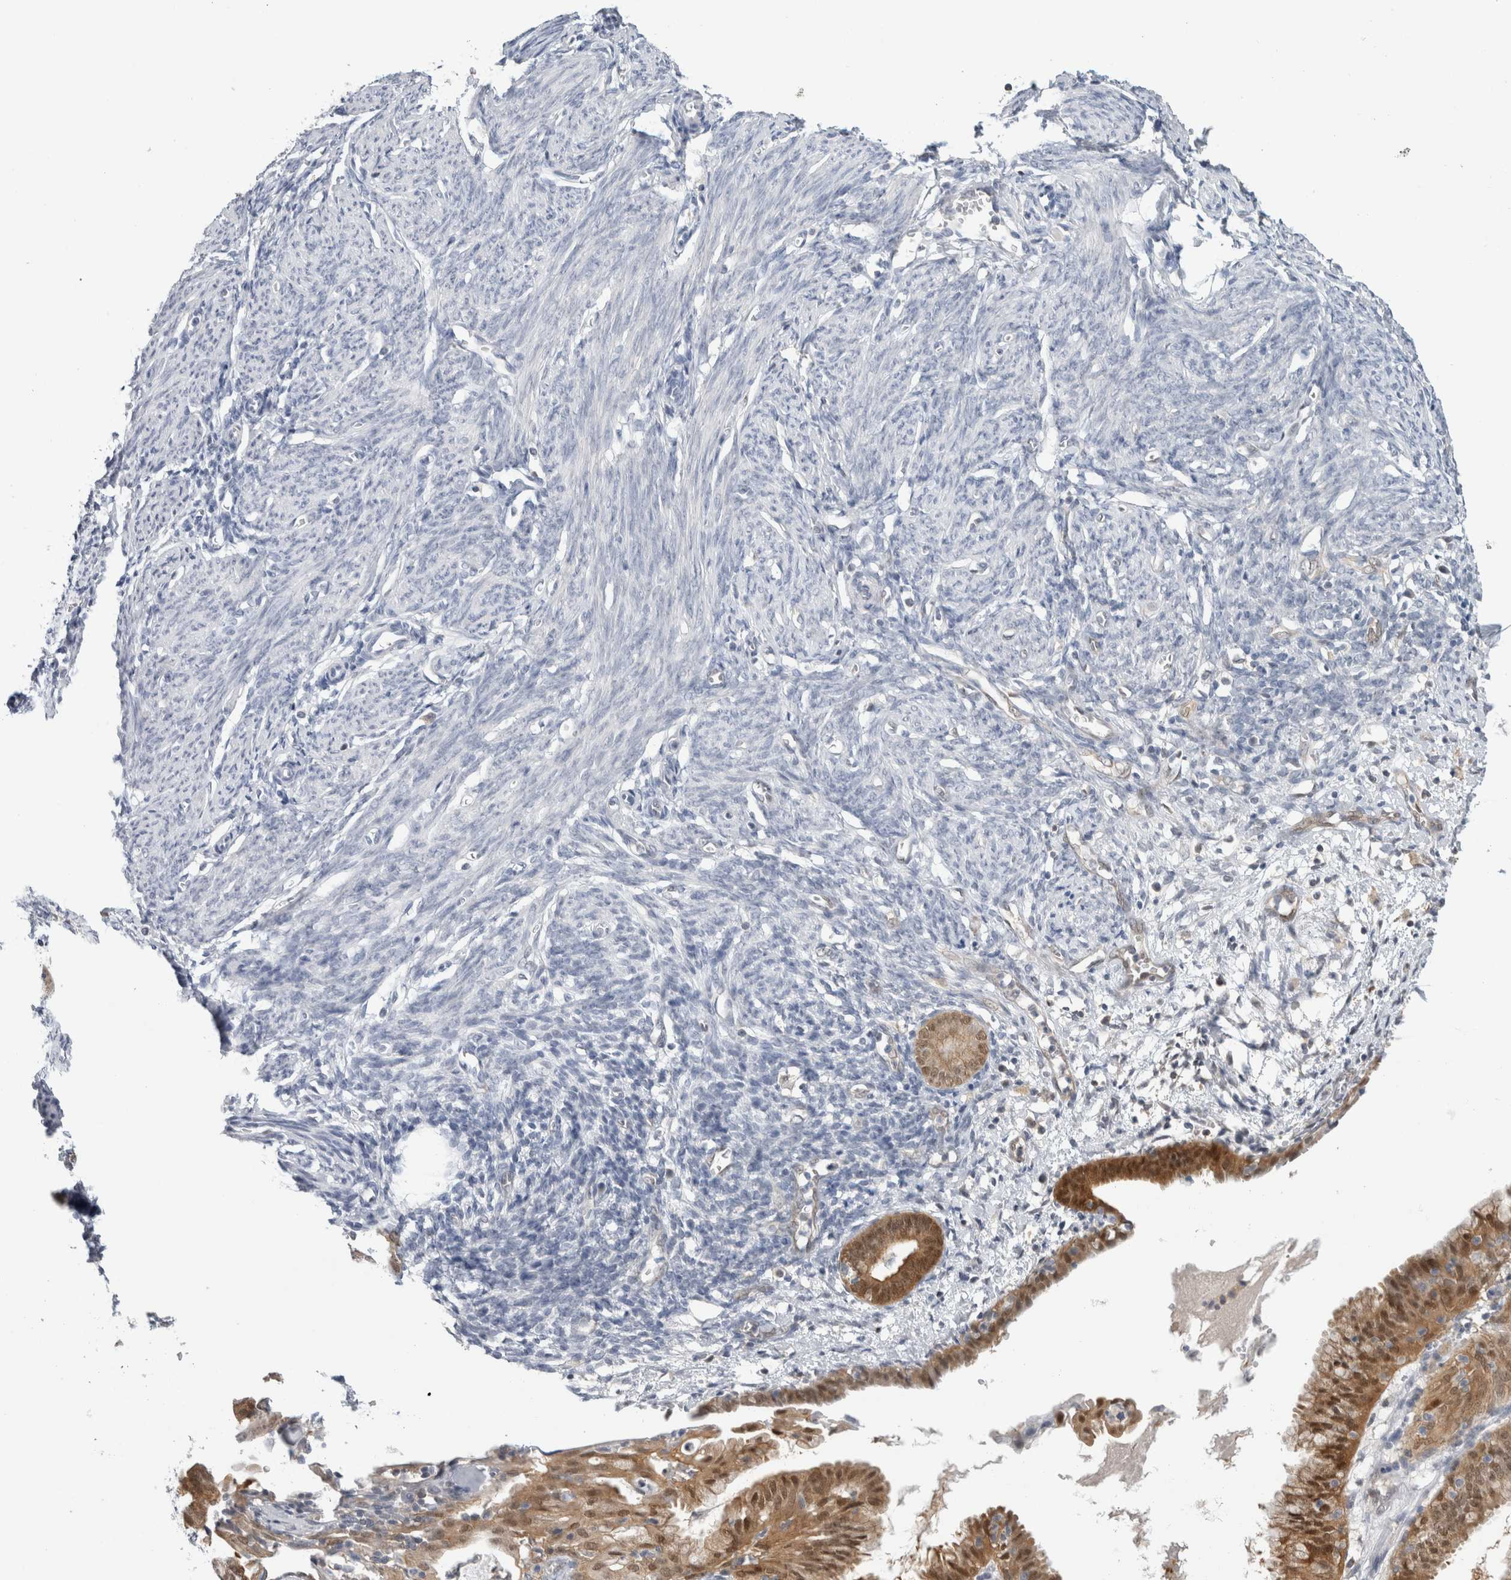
{"staining": {"intensity": "negative", "quantity": "none", "location": "none"}, "tissue": "endometrium", "cell_type": "Cells in endometrial stroma", "image_type": "normal", "snomed": [{"axis": "morphology", "description": "Normal tissue, NOS"}, {"axis": "morphology", "description": "Adenocarcinoma, NOS"}, {"axis": "topography", "description": "Endometrium"}], "caption": "Micrograph shows no protein staining in cells in endometrial stroma of normal endometrium.", "gene": "CASP6", "patient": {"sex": "female", "age": 57}}